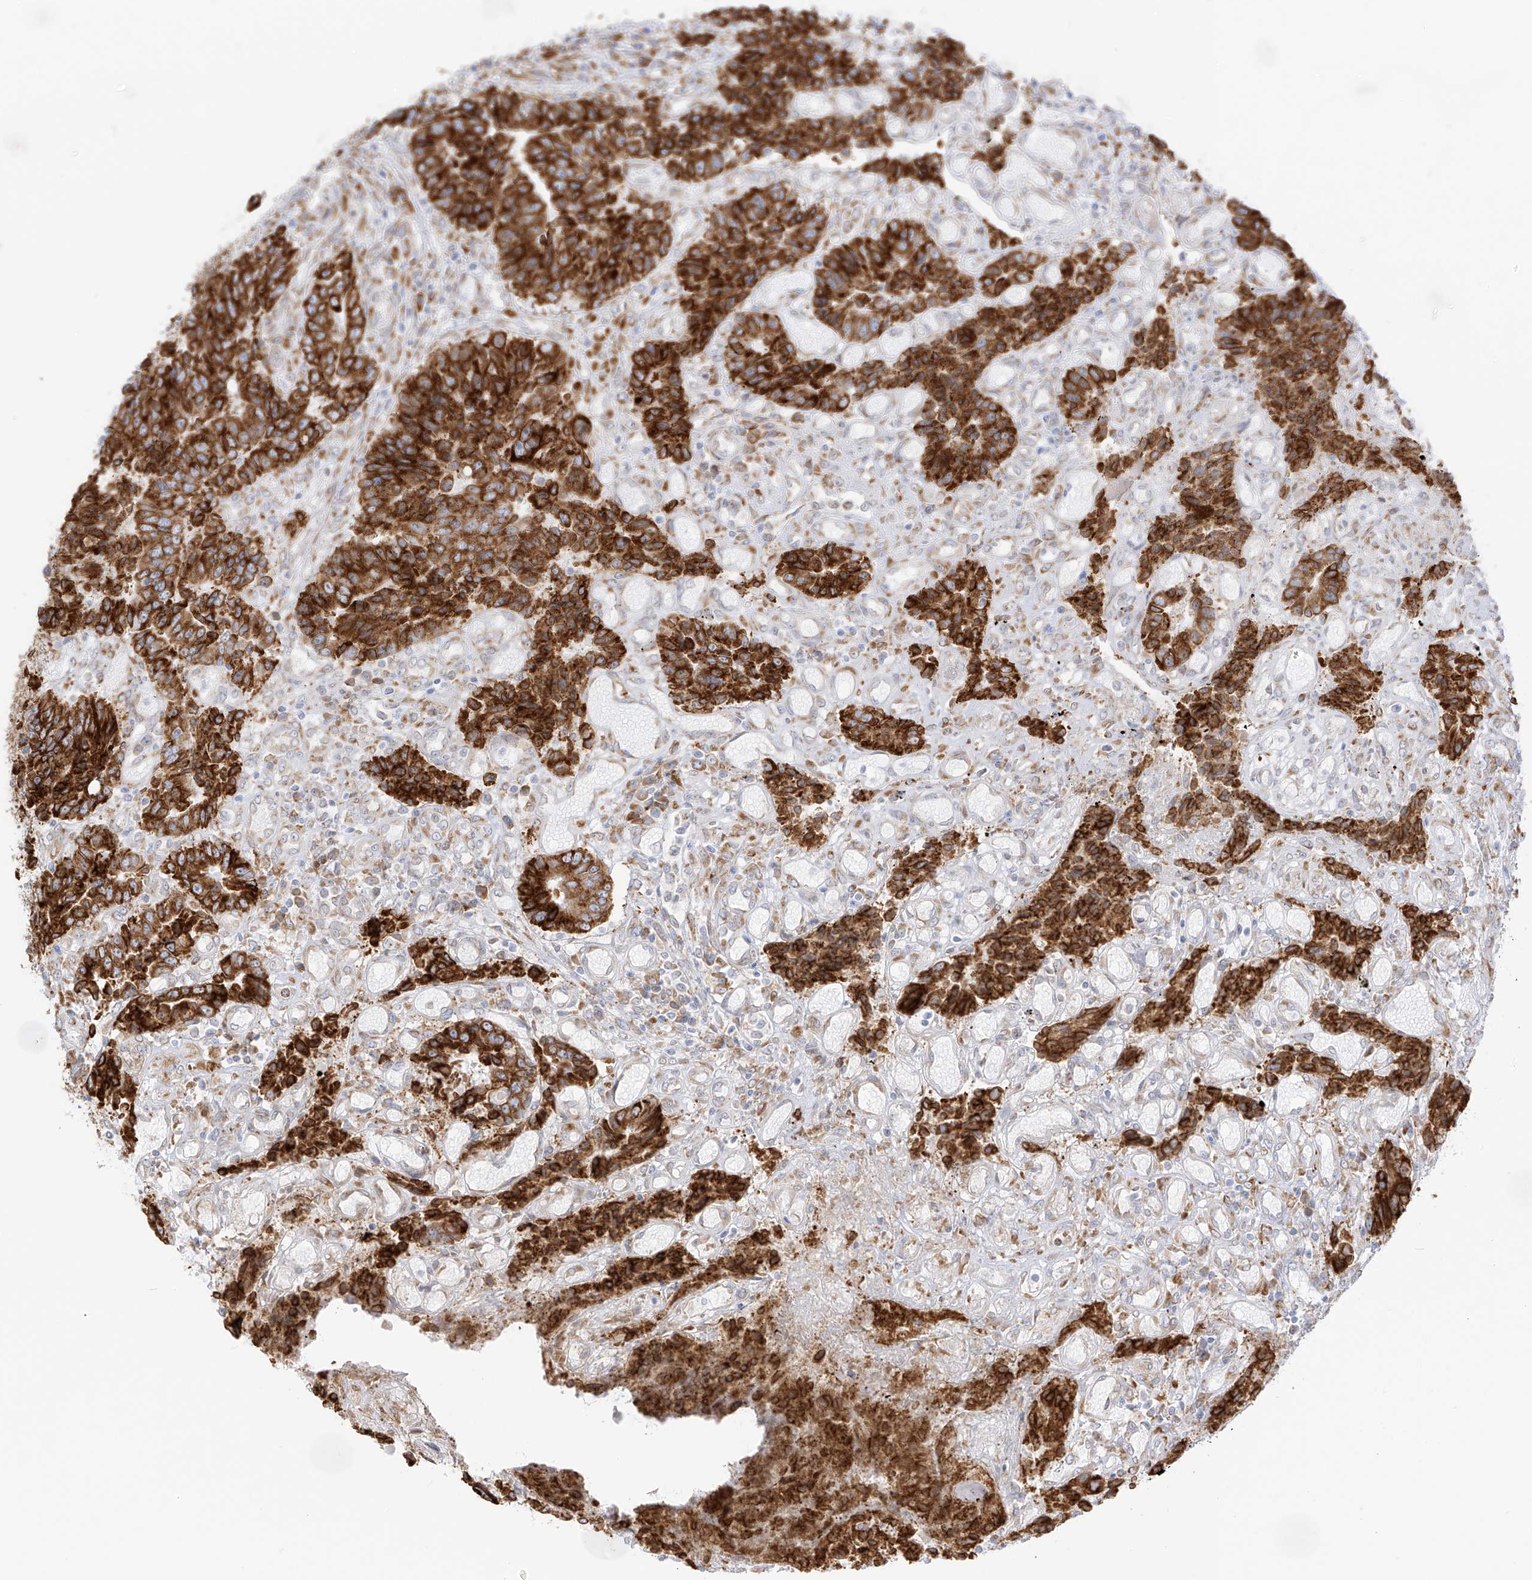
{"staining": {"intensity": "strong", "quantity": ">75%", "location": "cytoplasmic/membranous"}, "tissue": "colorectal cancer", "cell_type": "Tumor cells", "image_type": "cancer", "snomed": [{"axis": "morphology", "description": "Adenocarcinoma, NOS"}, {"axis": "topography", "description": "Rectum"}], "caption": "Protein analysis of colorectal cancer (adenocarcinoma) tissue demonstrates strong cytoplasmic/membranous staining in approximately >75% of tumor cells.", "gene": "LRRC59", "patient": {"sex": "male", "age": 84}}